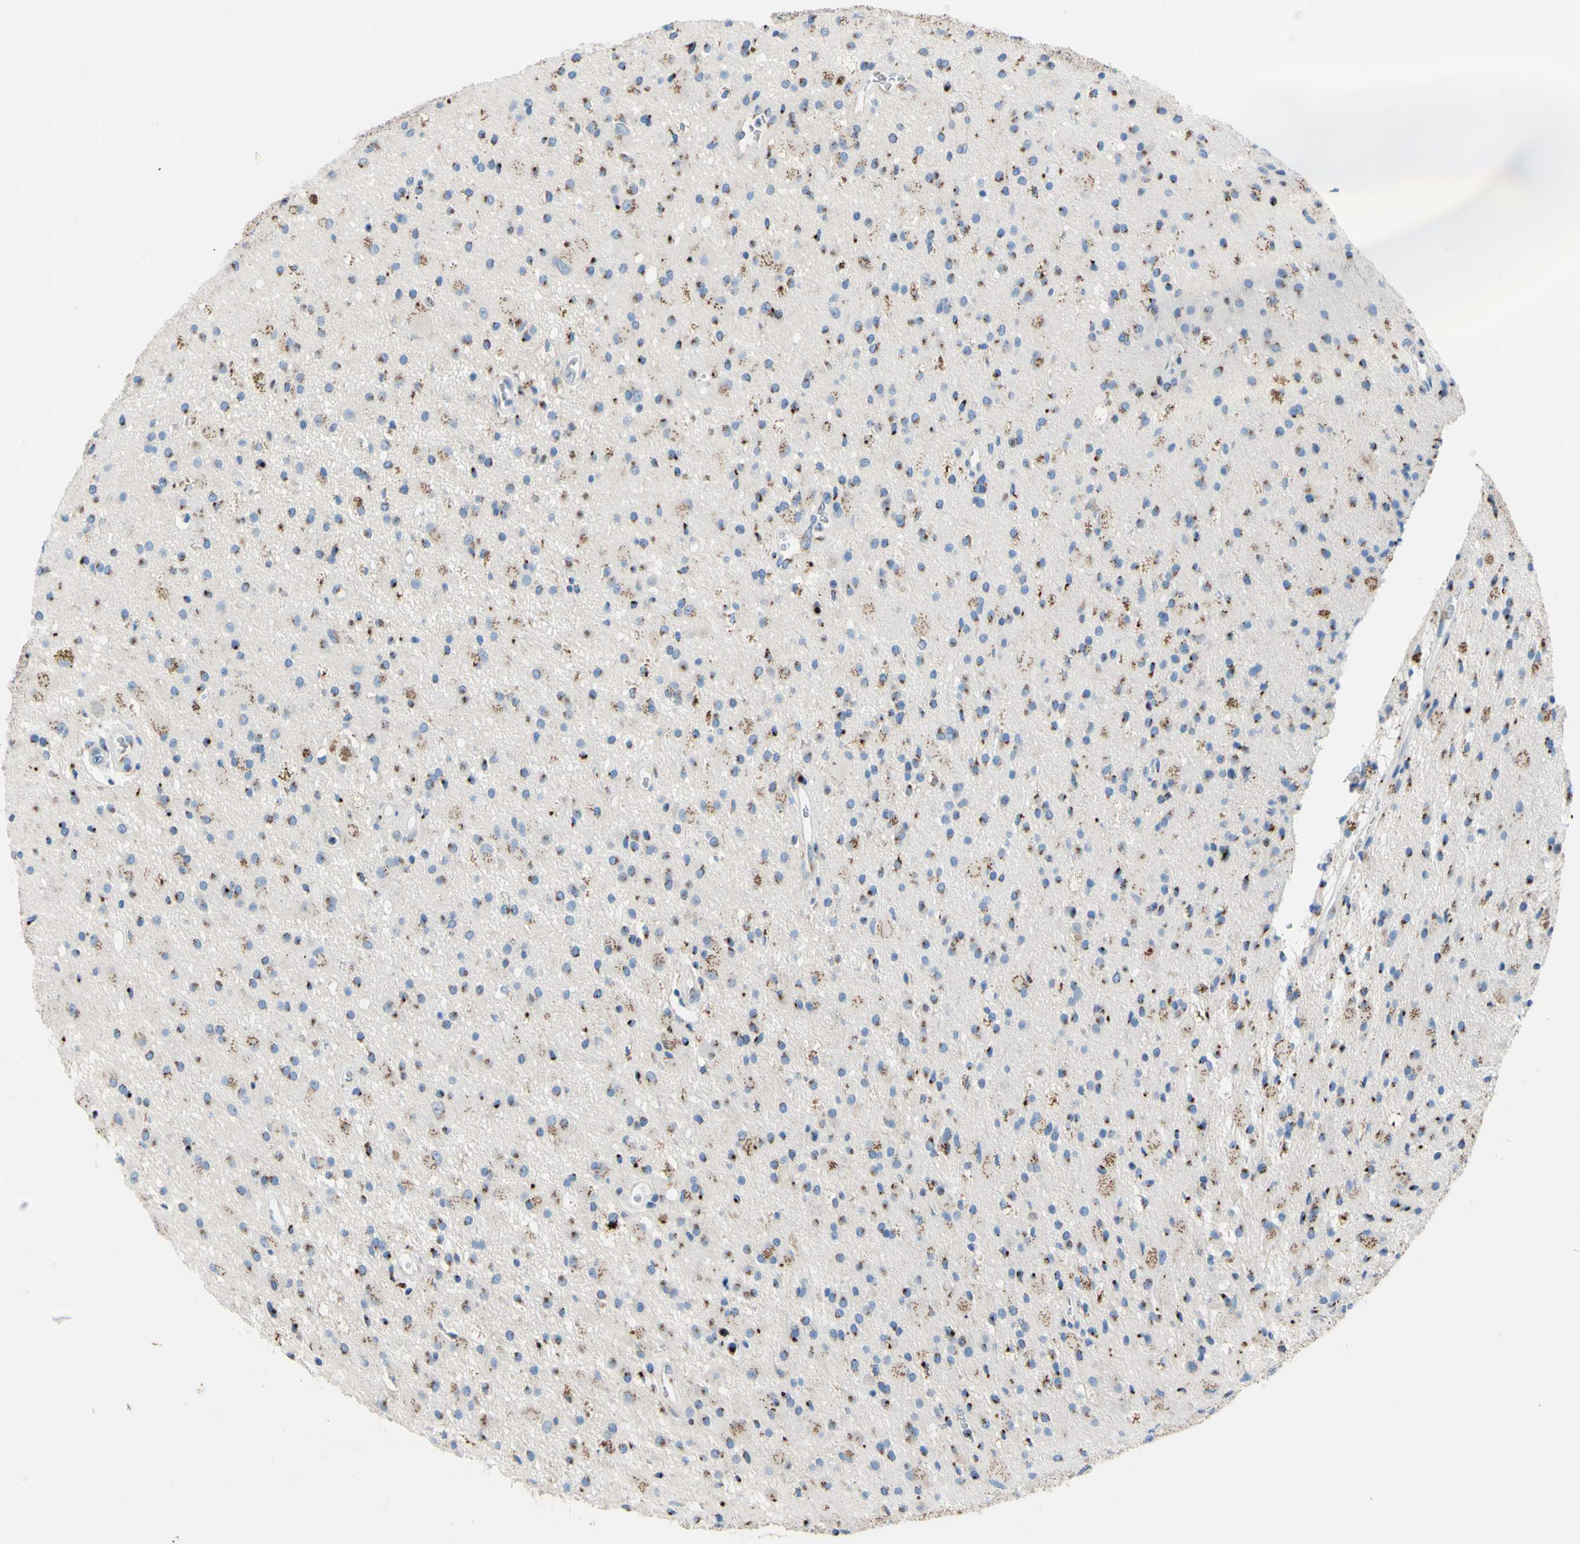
{"staining": {"intensity": "moderate", "quantity": "25%-75%", "location": "cytoplasmic/membranous"}, "tissue": "glioma", "cell_type": "Tumor cells", "image_type": "cancer", "snomed": [{"axis": "morphology", "description": "Glioma, malignant, Low grade"}, {"axis": "topography", "description": "Brain"}], "caption": "Immunohistochemistry (IHC) photomicrograph of neoplastic tissue: malignant low-grade glioma stained using immunohistochemistry (IHC) demonstrates medium levels of moderate protein expression localized specifically in the cytoplasmic/membranous of tumor cells, appearing as a cytoplasmic/membranous brown color.", "gene": "GALNT2", "patient": {"sex": "male", "age": 58}}